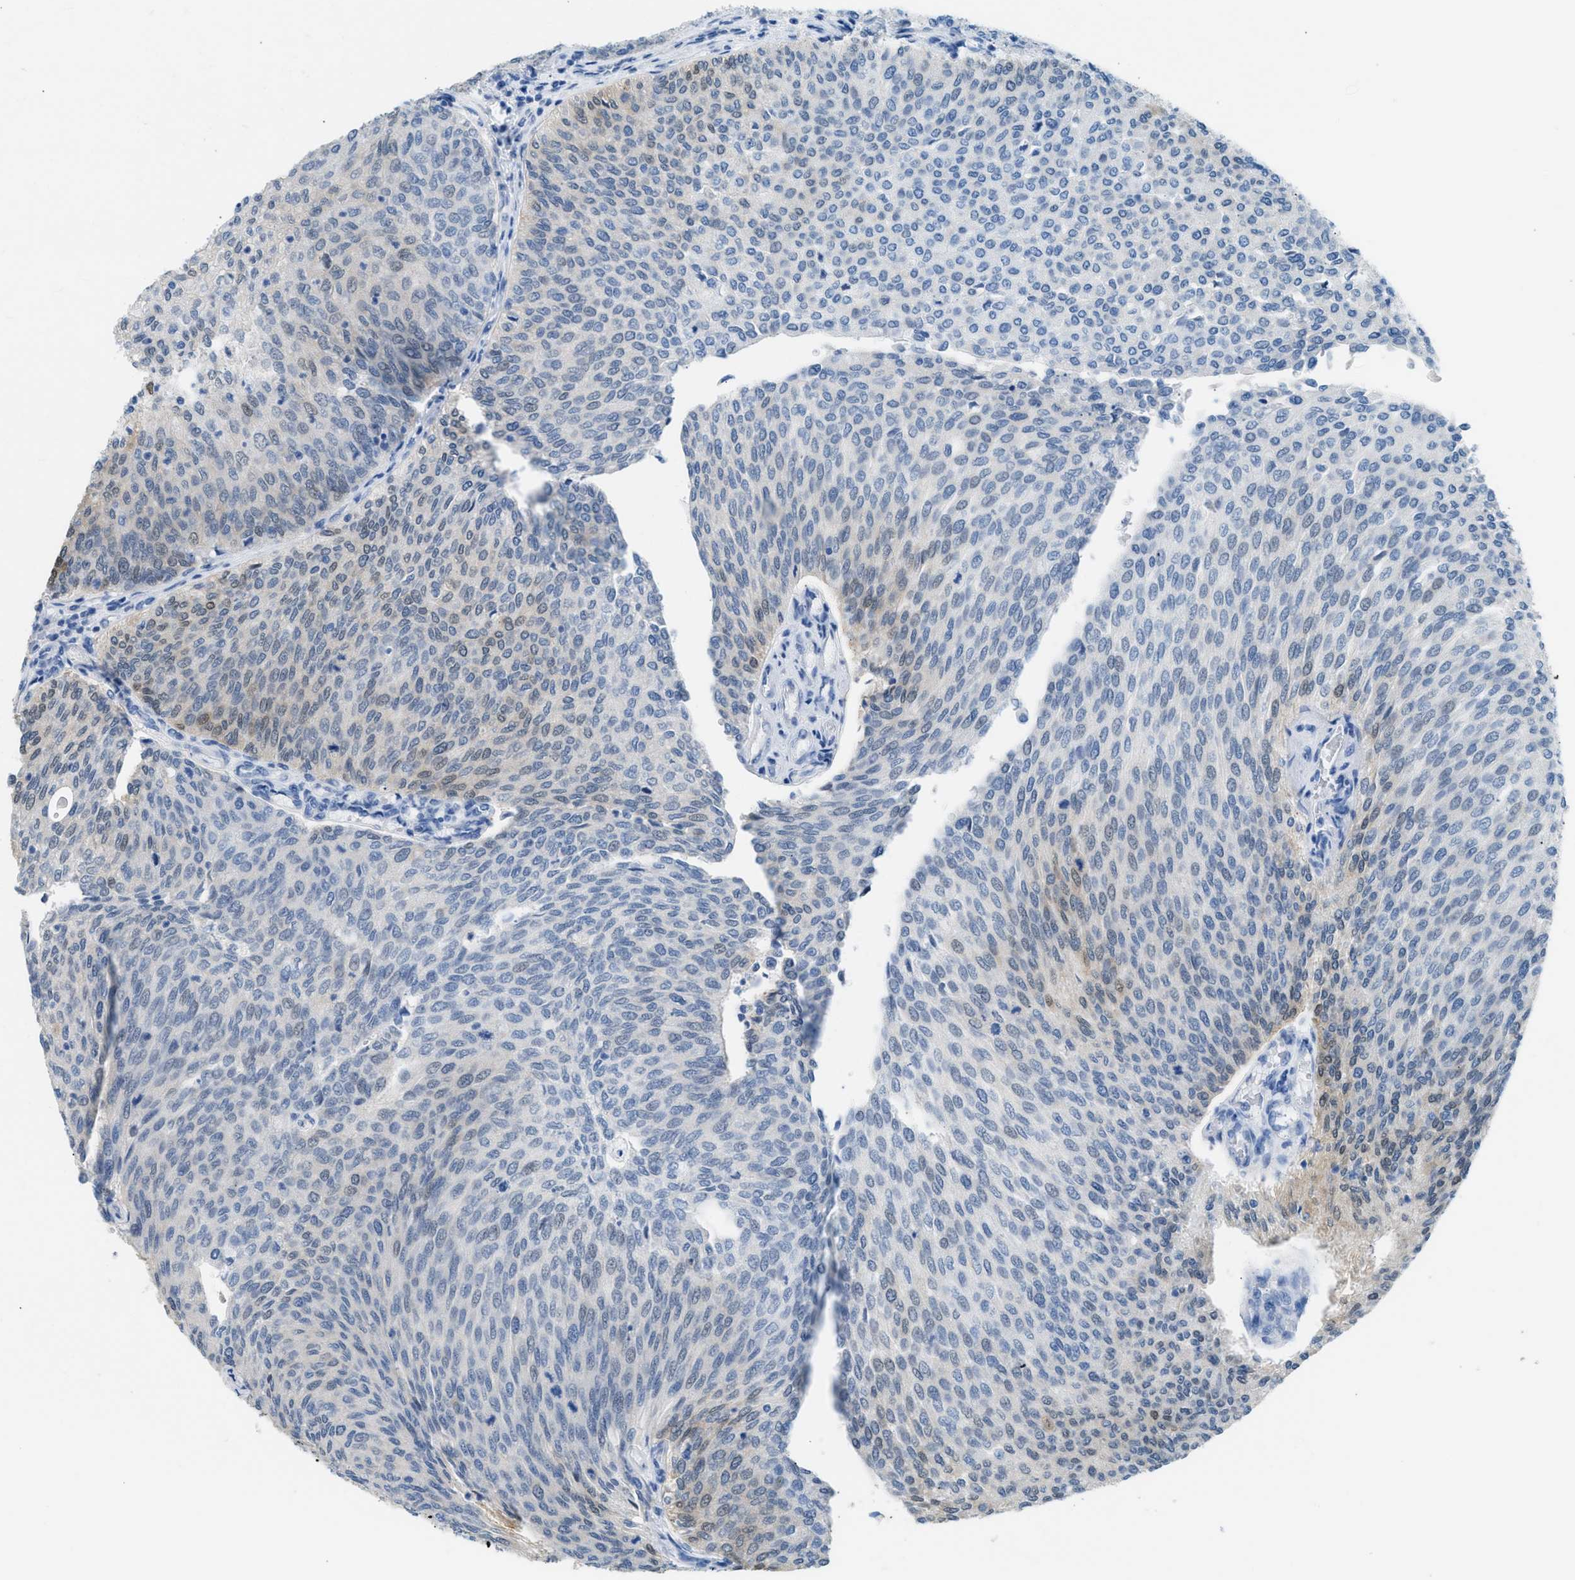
{"staining": {"intensity": "weak", "quantity": "<25%", "location": "cytoplasmic/membranous"}, "tissue": "urothelial cancer", "cell_type": "Tumor cells", "image_type": "cancer", "snomed": [{"axis": "morphology", "description": "Urothelial carcinoma, Low grade"}, {"axis": "topography", "description": "Urinary bladder"}], "caption": "Immunohistochemistry of low-grade urothelial carcinoma exhibits no staining in tumor cells.", "gene": "SPAM1", "patient": {"sex": "female", "age": 79}}